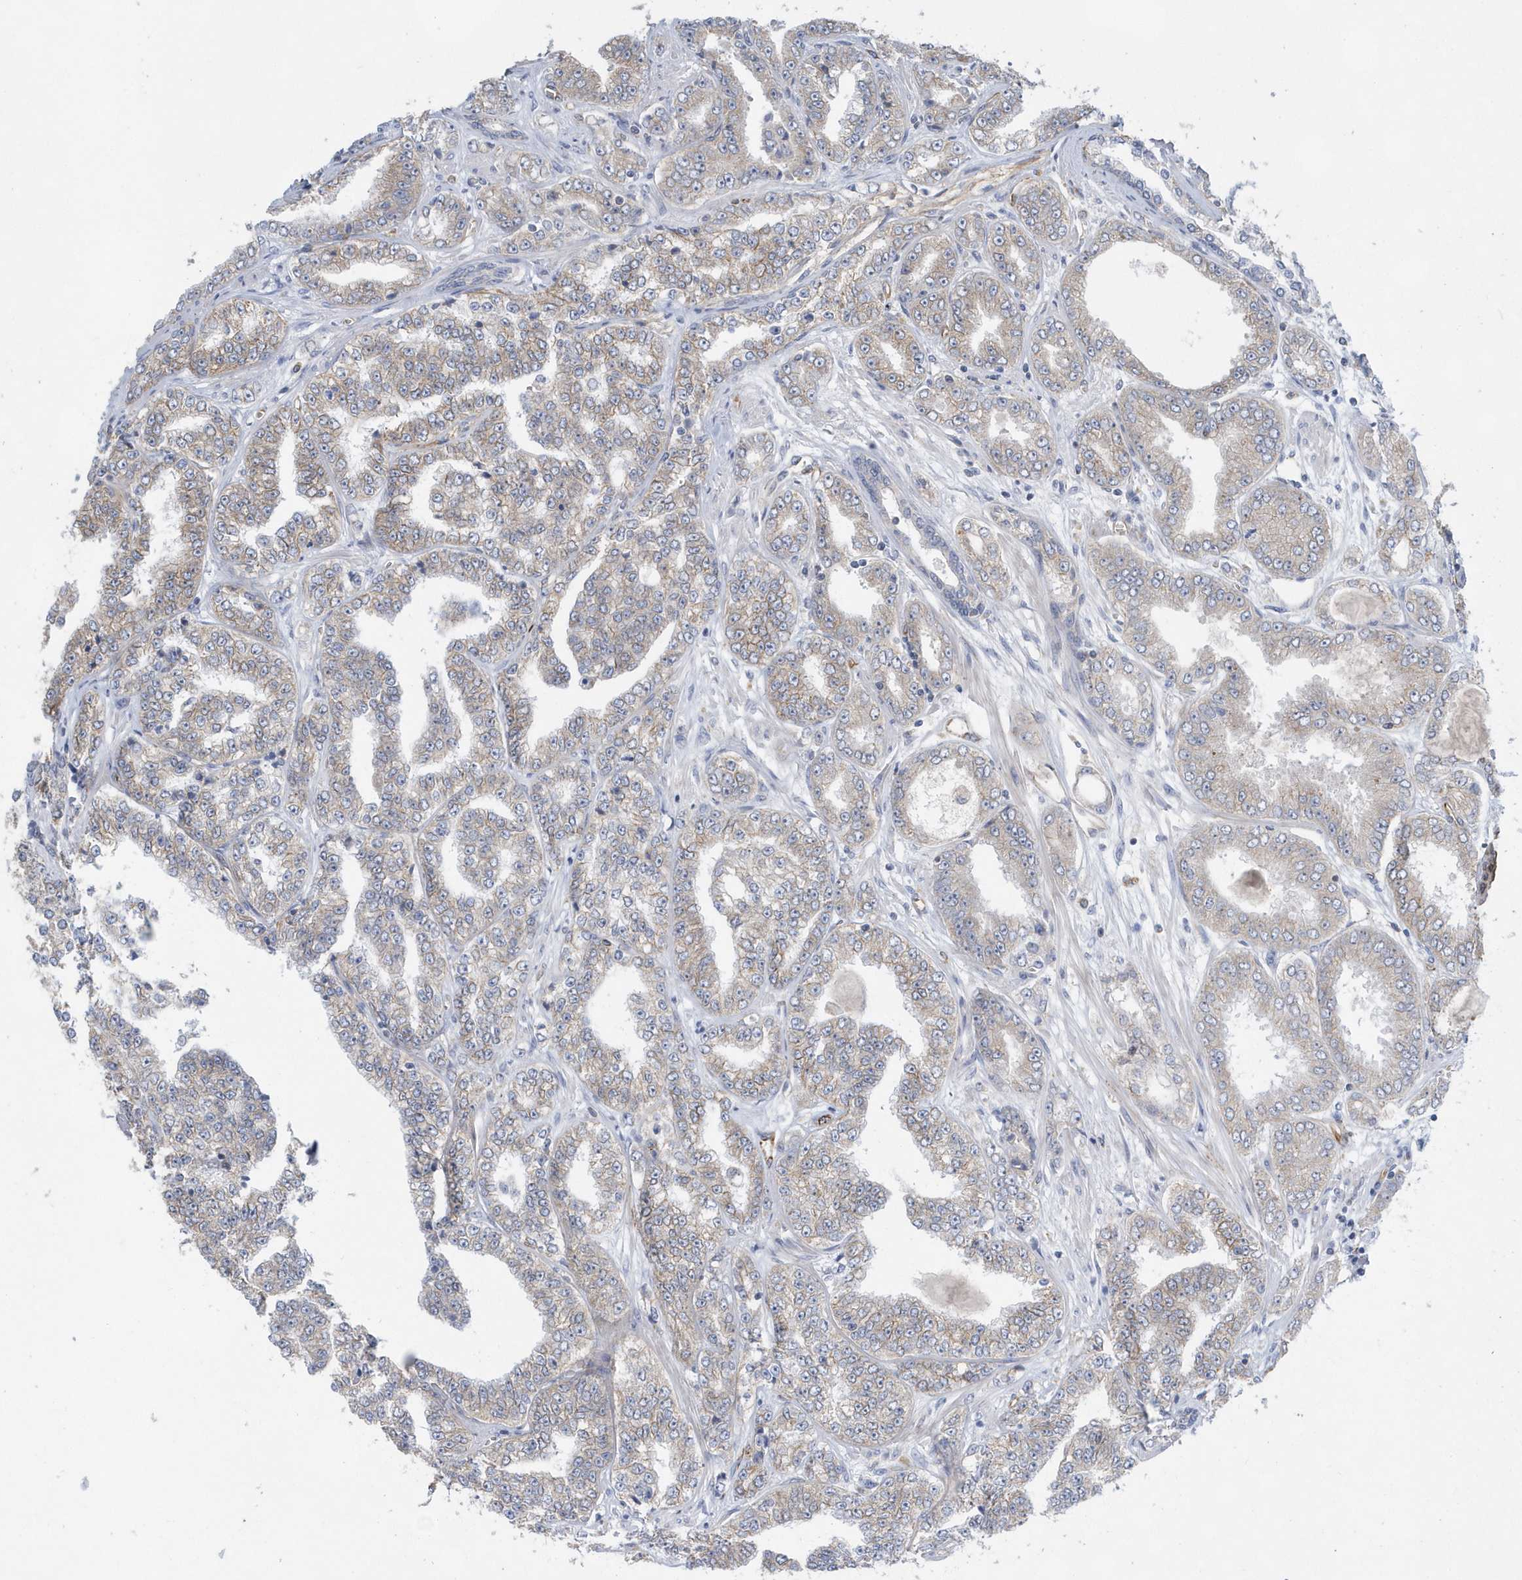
{"staining": {"intensity": "negative", "quantity": "none", "location": "none"}, "tissue": "prostate cancer", "cell_type": "Tumor cells", "image_type": "cancer", "snomed": [{"axis": "morphology", "description": "Adenocarcinoma, High grade"}, {"axis": "topography", "description": "Prostate"}], "caption": "DAB (3,3'-diaminobenzidine) immunohistochemical staining of human prostate high-grade adenocarcinoma reveals no significant expression in tumor cells.", "gene": "RAB17", "patient": {"sex": "male", "age": 71}}